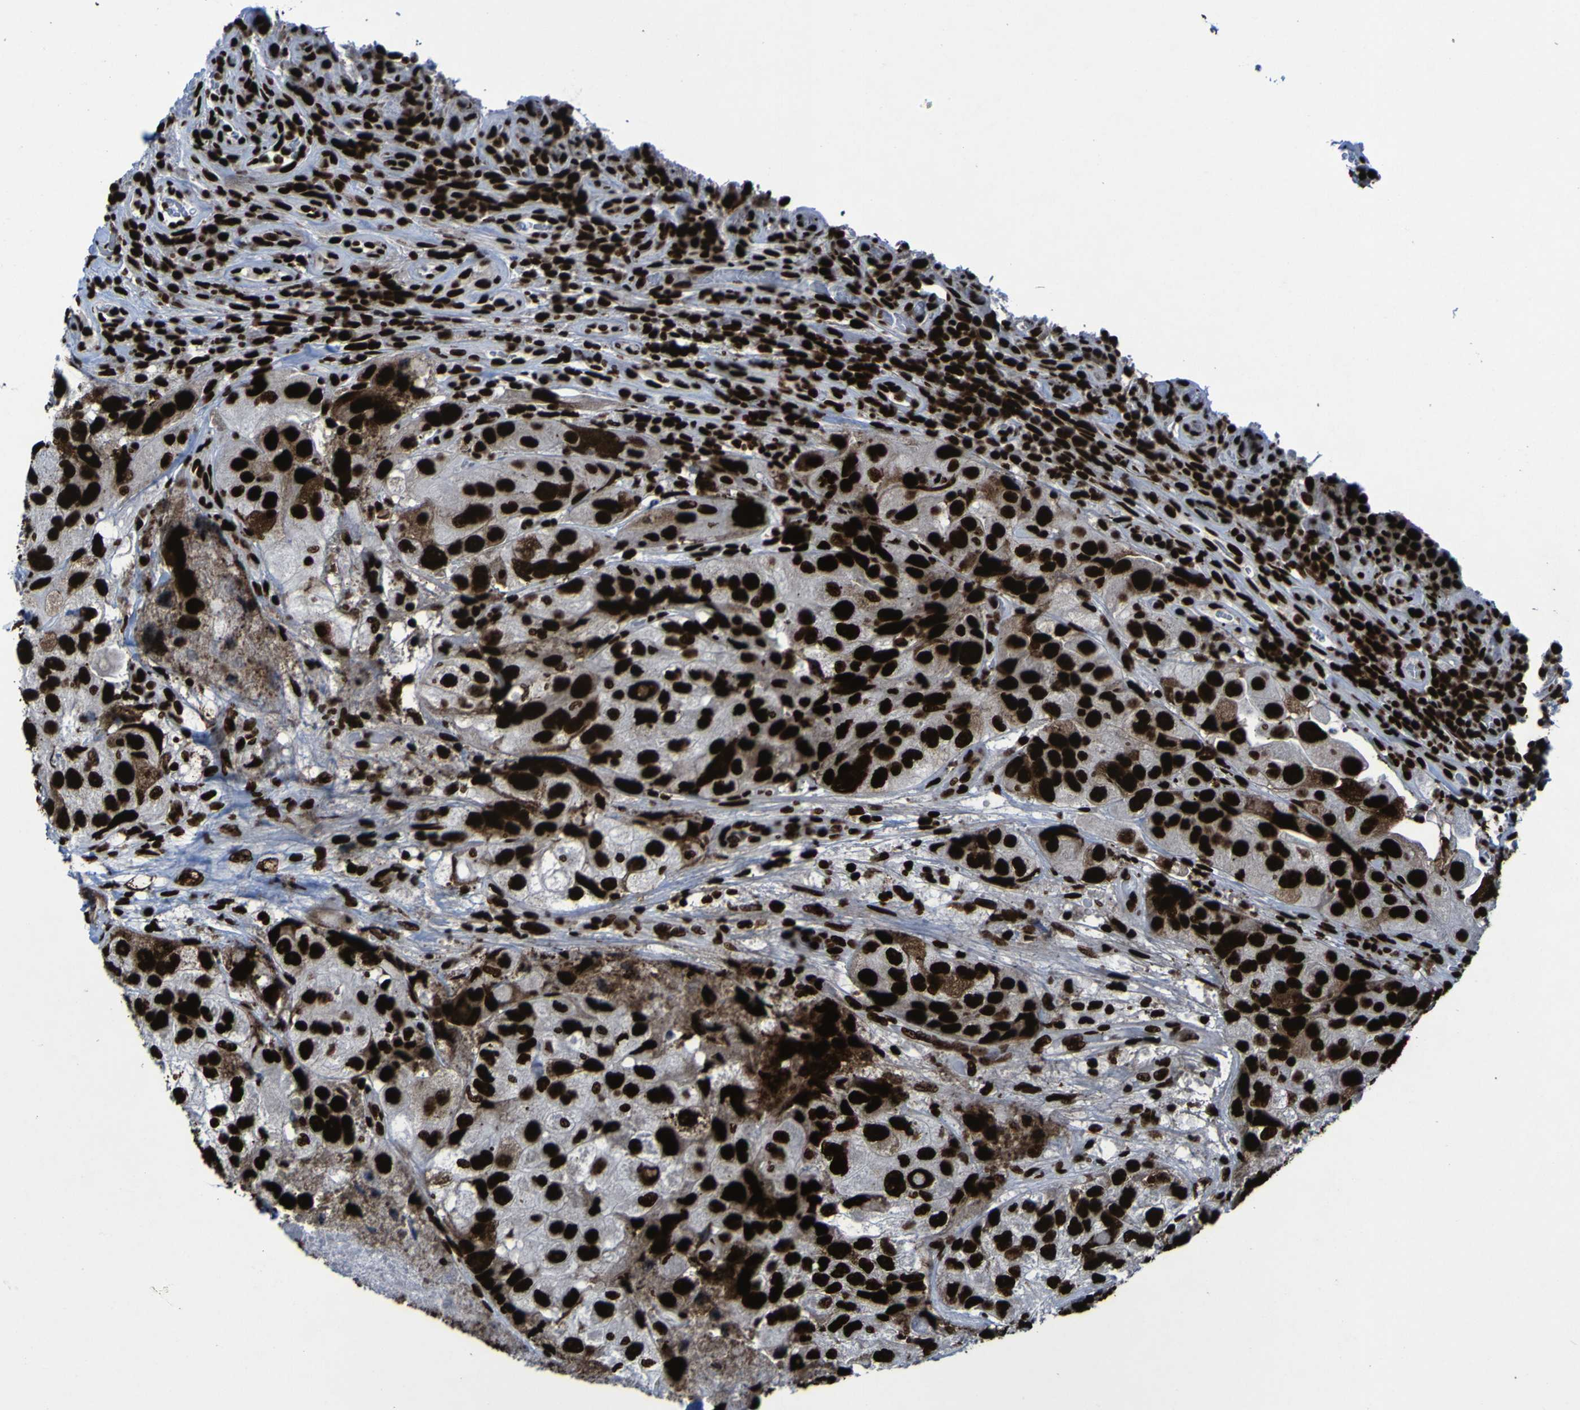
{"staining": {"intensity": "strong", "quantity": ">75%", "location": "nuclear"}, "tissue": "urothelial cancer", "cell_type": "Tumor cells", "image_type": "cancer", "snomed": [{"axis": "morphology", "description": "Urothelial carcinoma, High grade"}, {"axis": "topography", "description": "Urinary bladder"}], "caption": "Urothelial cancer stained with immunohistochemistry demonstrates strong nuclear expression in approximately >75% of tumor cells.", "gene": "NPM1", "patient": {"sex": "female", "age": 64}}